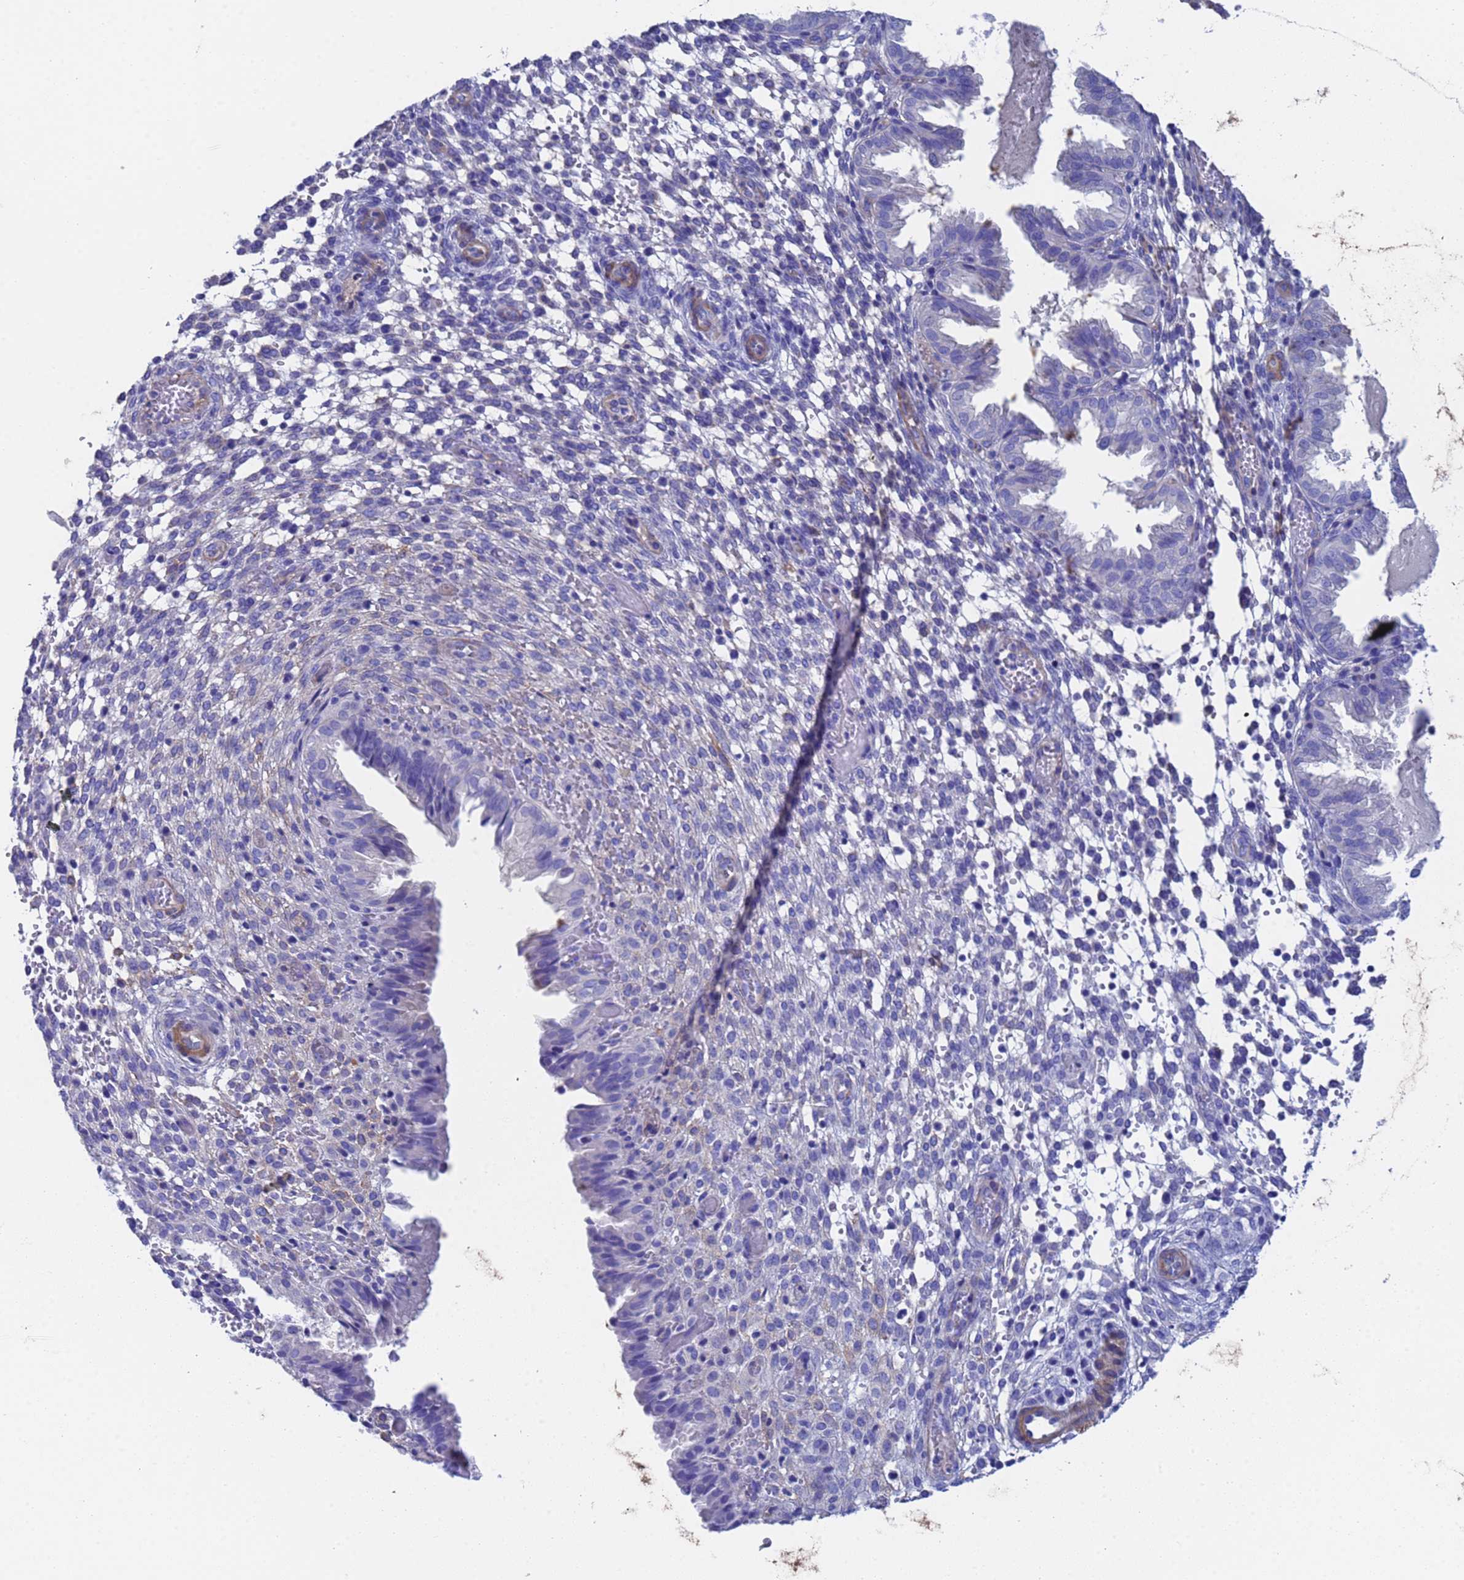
{"staining": {"intensity": "negative", "quantity": "none", "location": "none"}, "tissue": "endometrium", "cell_type": "Cells in endometrial stroma", "image_type": "normal", "snomed": [{"axis": "morphology", "description": "Normal tissue, NOS"}, {"axis": "topography", "description": "Endometrium"}], "caption": "A high-resolution histopathology image shows immunohistochemistry (IHC) staining of unremarkable endometrium, which shows no significant expression in cells in endometrial stroma.", "gene": "CST1", "patient": {"sex": "female", "age": 33}}